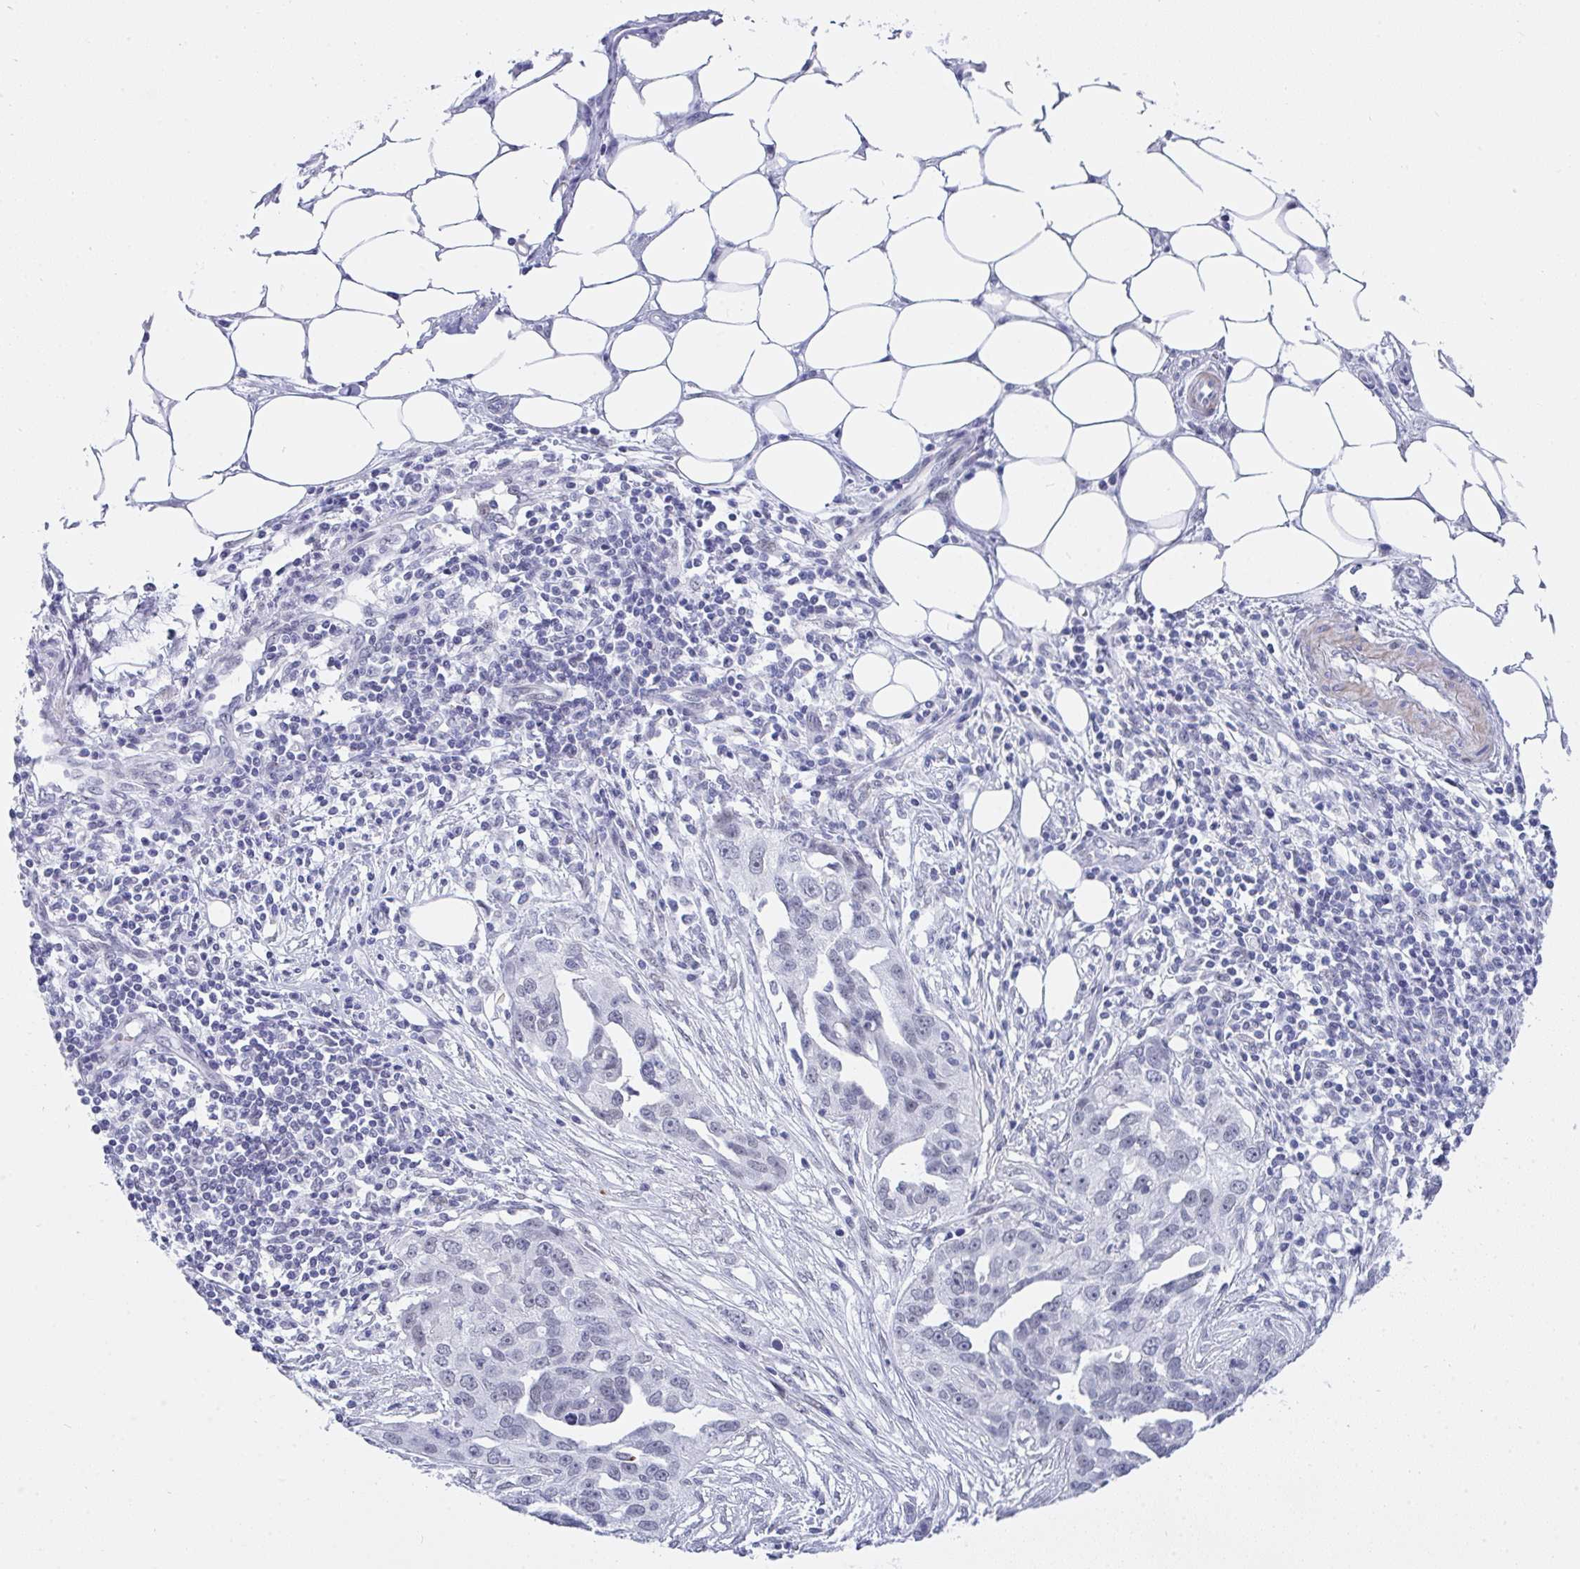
{"staining": {"intensity": "negative", "quantity": "none", "location": "none"}, "tissue": "ovarian cancer", "cell_type": "Tumor cells", "image_type": "cancer", "snomed": [{"axis": "morphology", "description": "Carcinoma, endometroid"}, {"axis": "morphology", "description": "Cystadenocarcinoma, serous, NOS"}, {"axis": "topography", "description": "Ovary"}], "caption": "The immunohistochemistry histopathology image has no significant staining in tumor cells of serous cystadenocarcinoma (ovarian) tissue.", "gene": "FBXL22", "patient": {"sex": "female", "age": 45}}